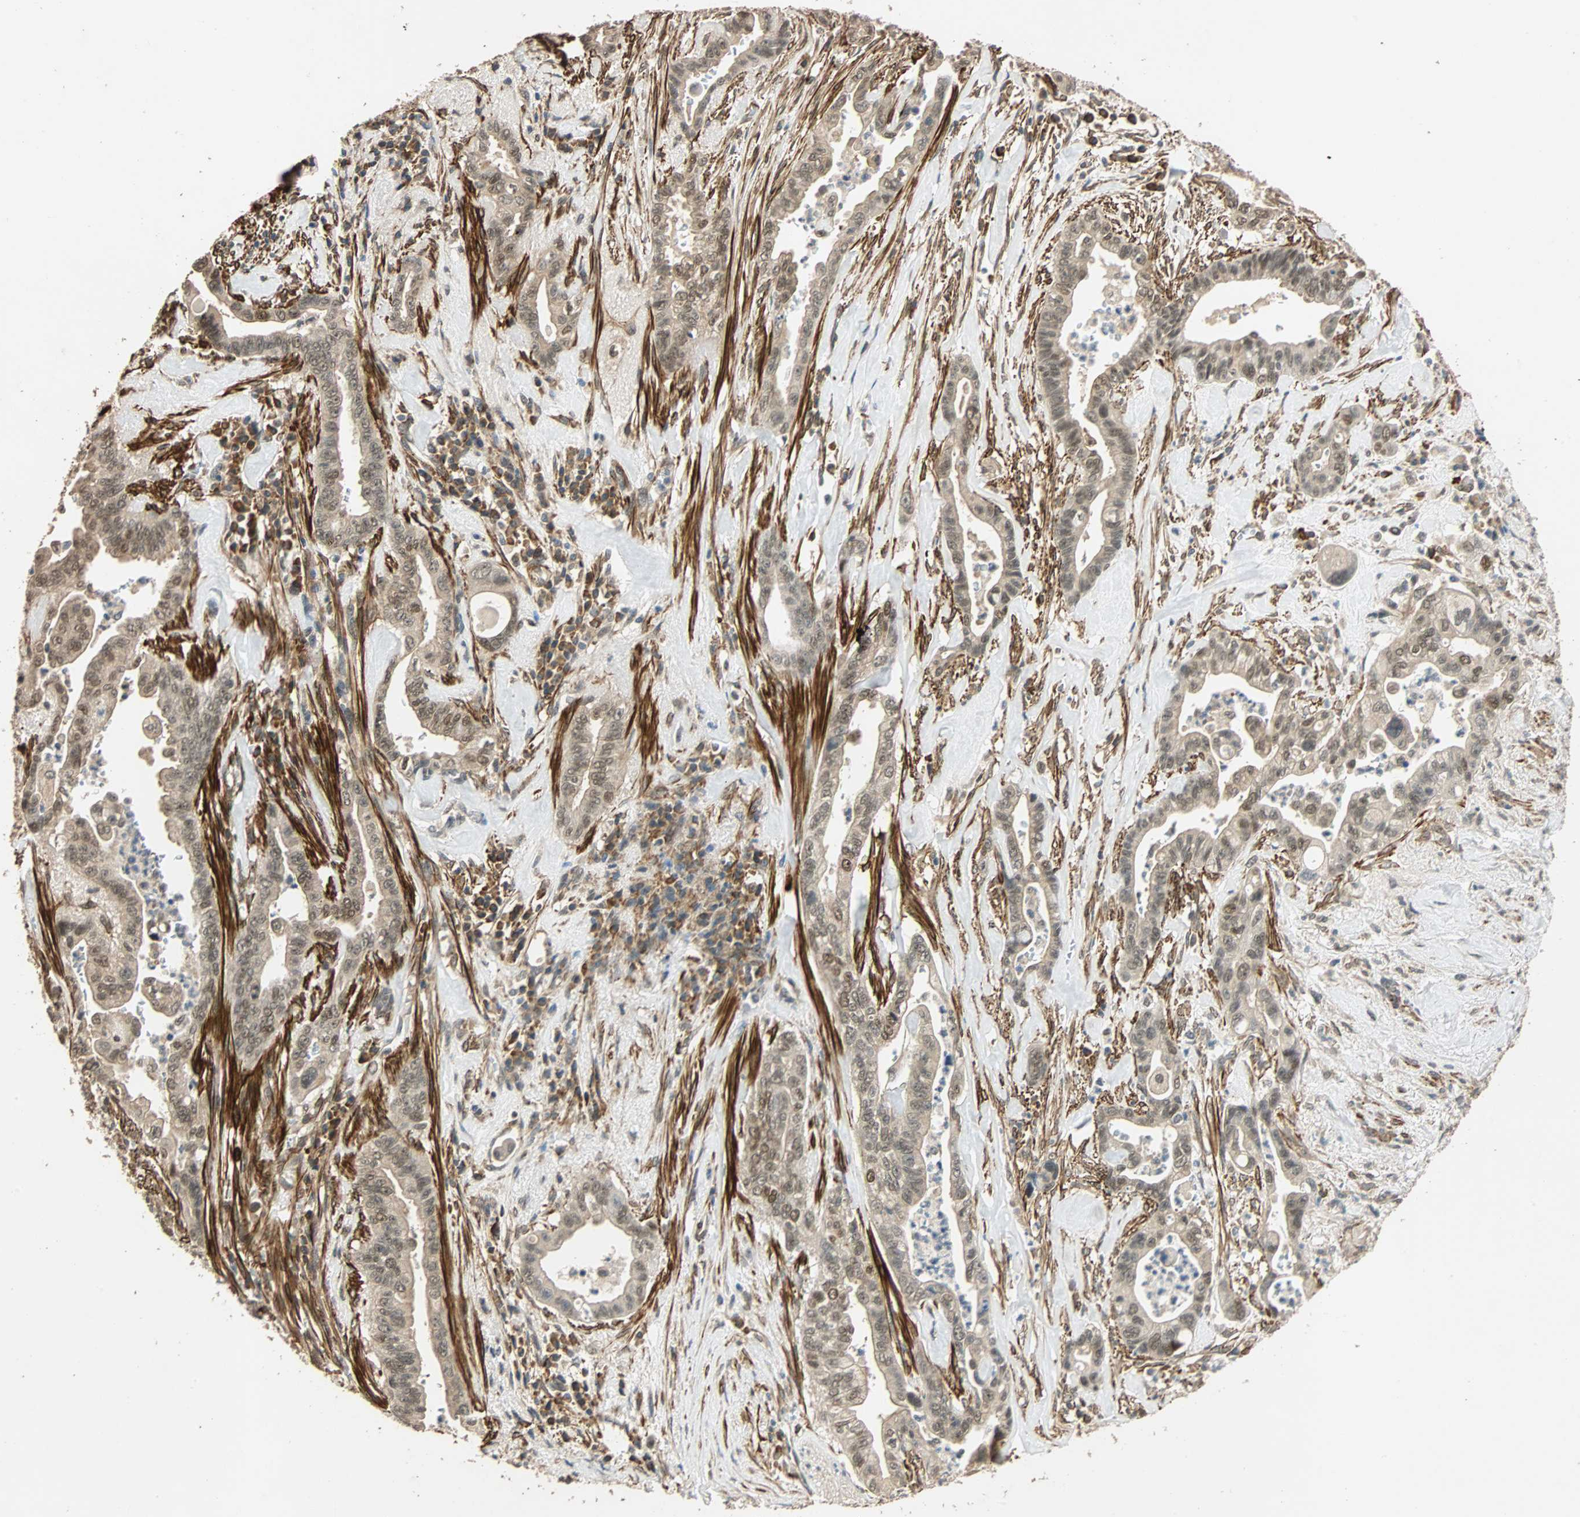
{"staining": {"intensity": "moderate", "quantity": ">75%", "location": "cytoplasmic/membranous,nuclear"}, "tissue": "pancreatic cancer", "cell_type": "Tumor cells", "image_type": "cancer", "snomed": [{"axis": "morphology", "description": "Adenocarcinoma, NOS"}, {"axis": "topography", "description": "Pancreas"}], "caption": "IHC (DAB) staining of adenocarcinoma (pancreatic) reveals moderate cytoplasmic/membranous and nuclear protein staining in approximately >75% of tumor cells. (DAB (3,3'-diaminobenzidine) IHC, brown staining for protein, blue staining for nuclei).", "gene": "QSER1", "patient": {"sex": "male", "age": 70}}